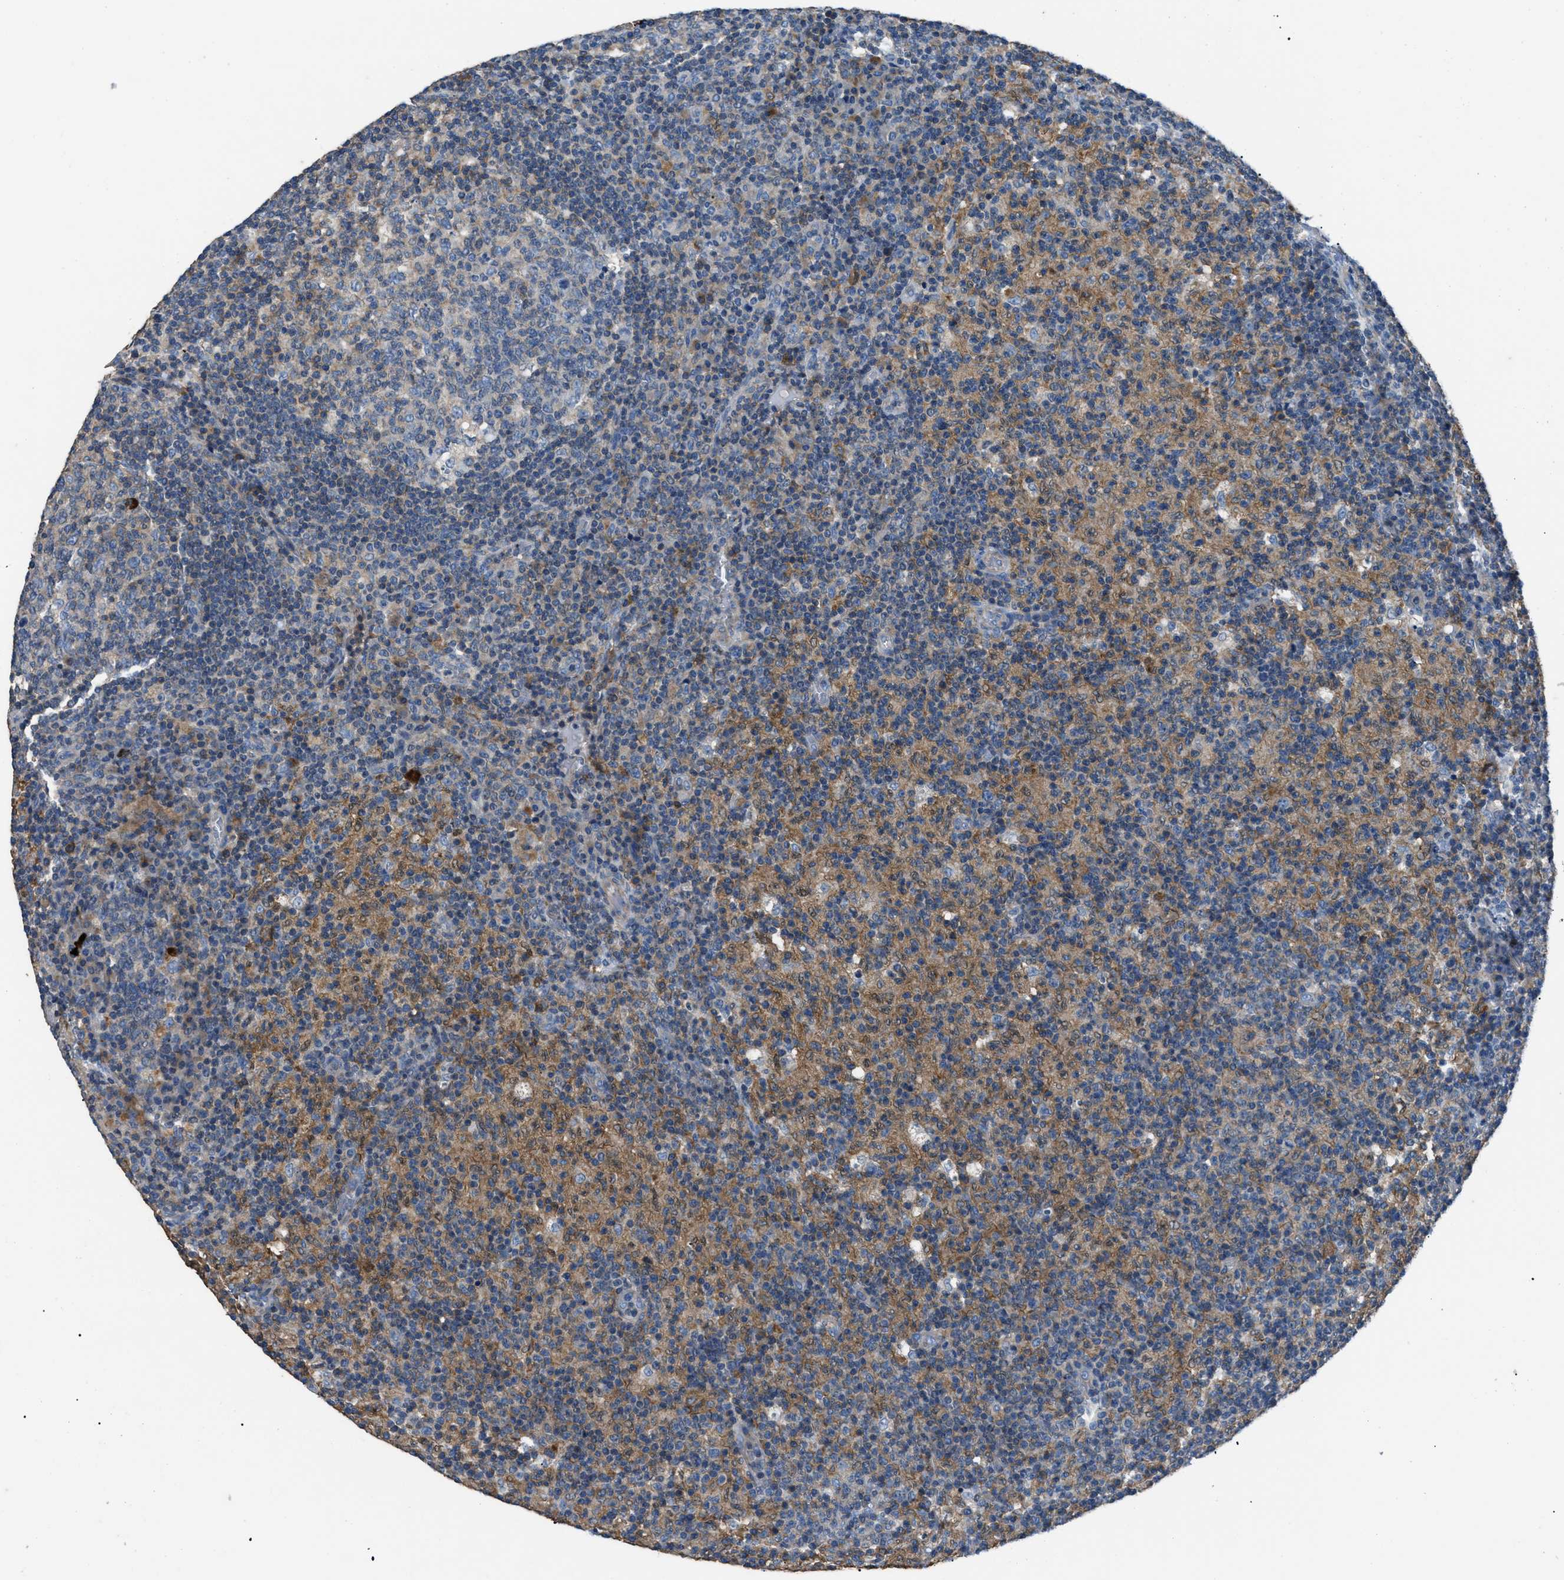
{"staining": {"intensity": "weak", "quantity": "<25%", "location": "cytoplasmic/membranous"}, "tissue": "lymph node", "cell_type": "Germinal center cells", "image_type": "normal", "snomed": [{"axis": "morphology", "description": "Normal tissue, NOS"}, {"axis": "morphology", "description": "Inflammation, NOS"}, {"axis": "topography", "description": "Lymph node"}], "caption": "Immunohistochemical staining of normal lymph node demonstrates no significant staining in germinal center cells. The staining was performed using DAB to visualize the protein expression in brown, while the nuclei were stained in blue with hematoxylin (Magnification: 20x).", "gene": "SGCZ", "patient": {"sex": "male", "age": 55}}